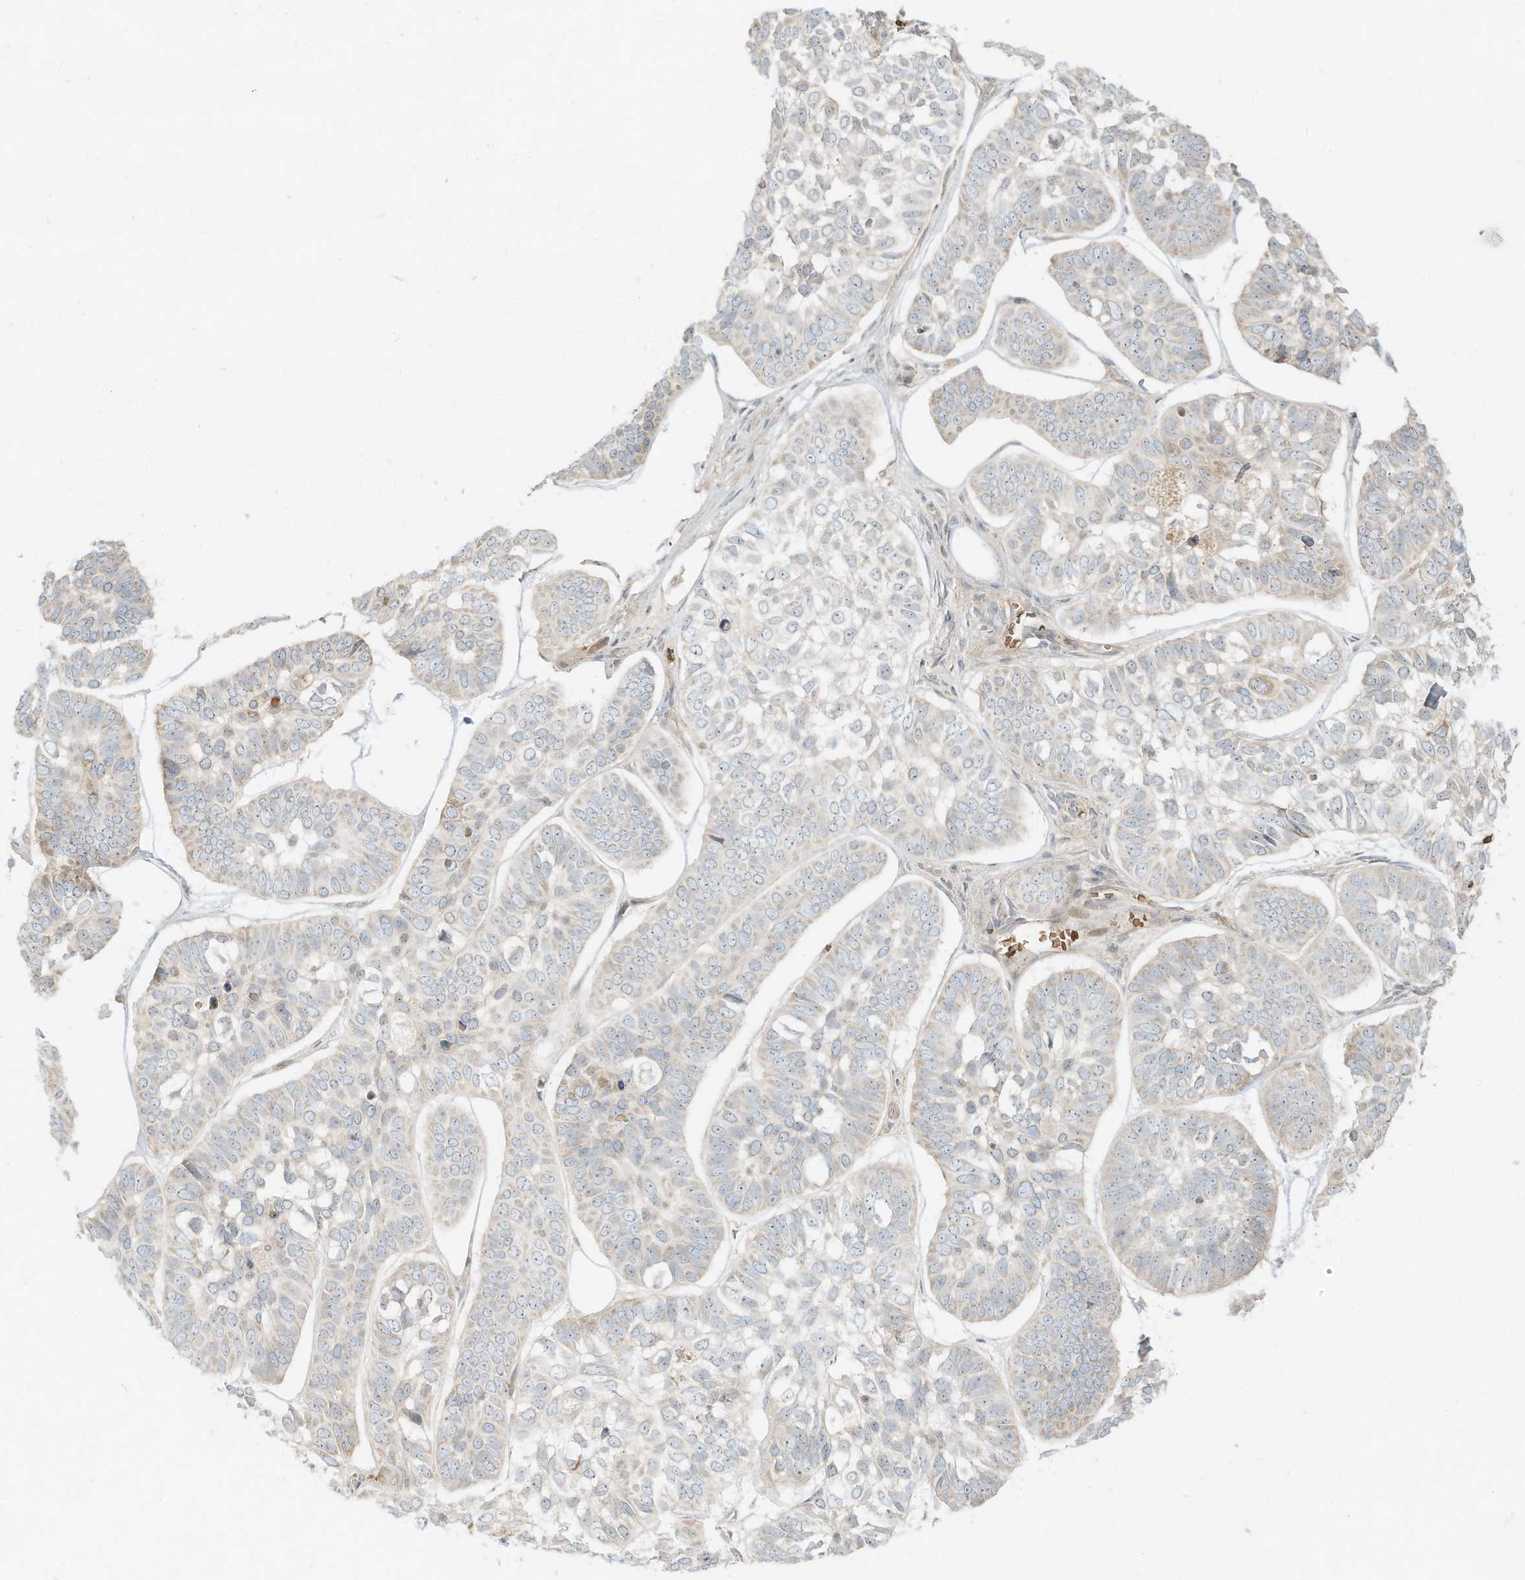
{"staining": {"intensity": "negative", "quantity": "none", "location": "none"}, "tissue": "skin cancer", "cell_type": "Tumor cells", "image_type": "cancer", "snomed": [{"axis": "morphology", "description": "Basal cell carcinoma"}, {"axis": "topography", "description": "Skin"}], "caption": "A histopathology image of human skin basal cell carcinoma is negative for staining in tumor cells. Brightfield microscopy of IHC stained with DAB (3,3'-diaminobenzidine) (brown) and hematoxylin (blue), captured at high magnification.", "gene": "OFD1", "patient": {"sex": "male", "age": 62}}